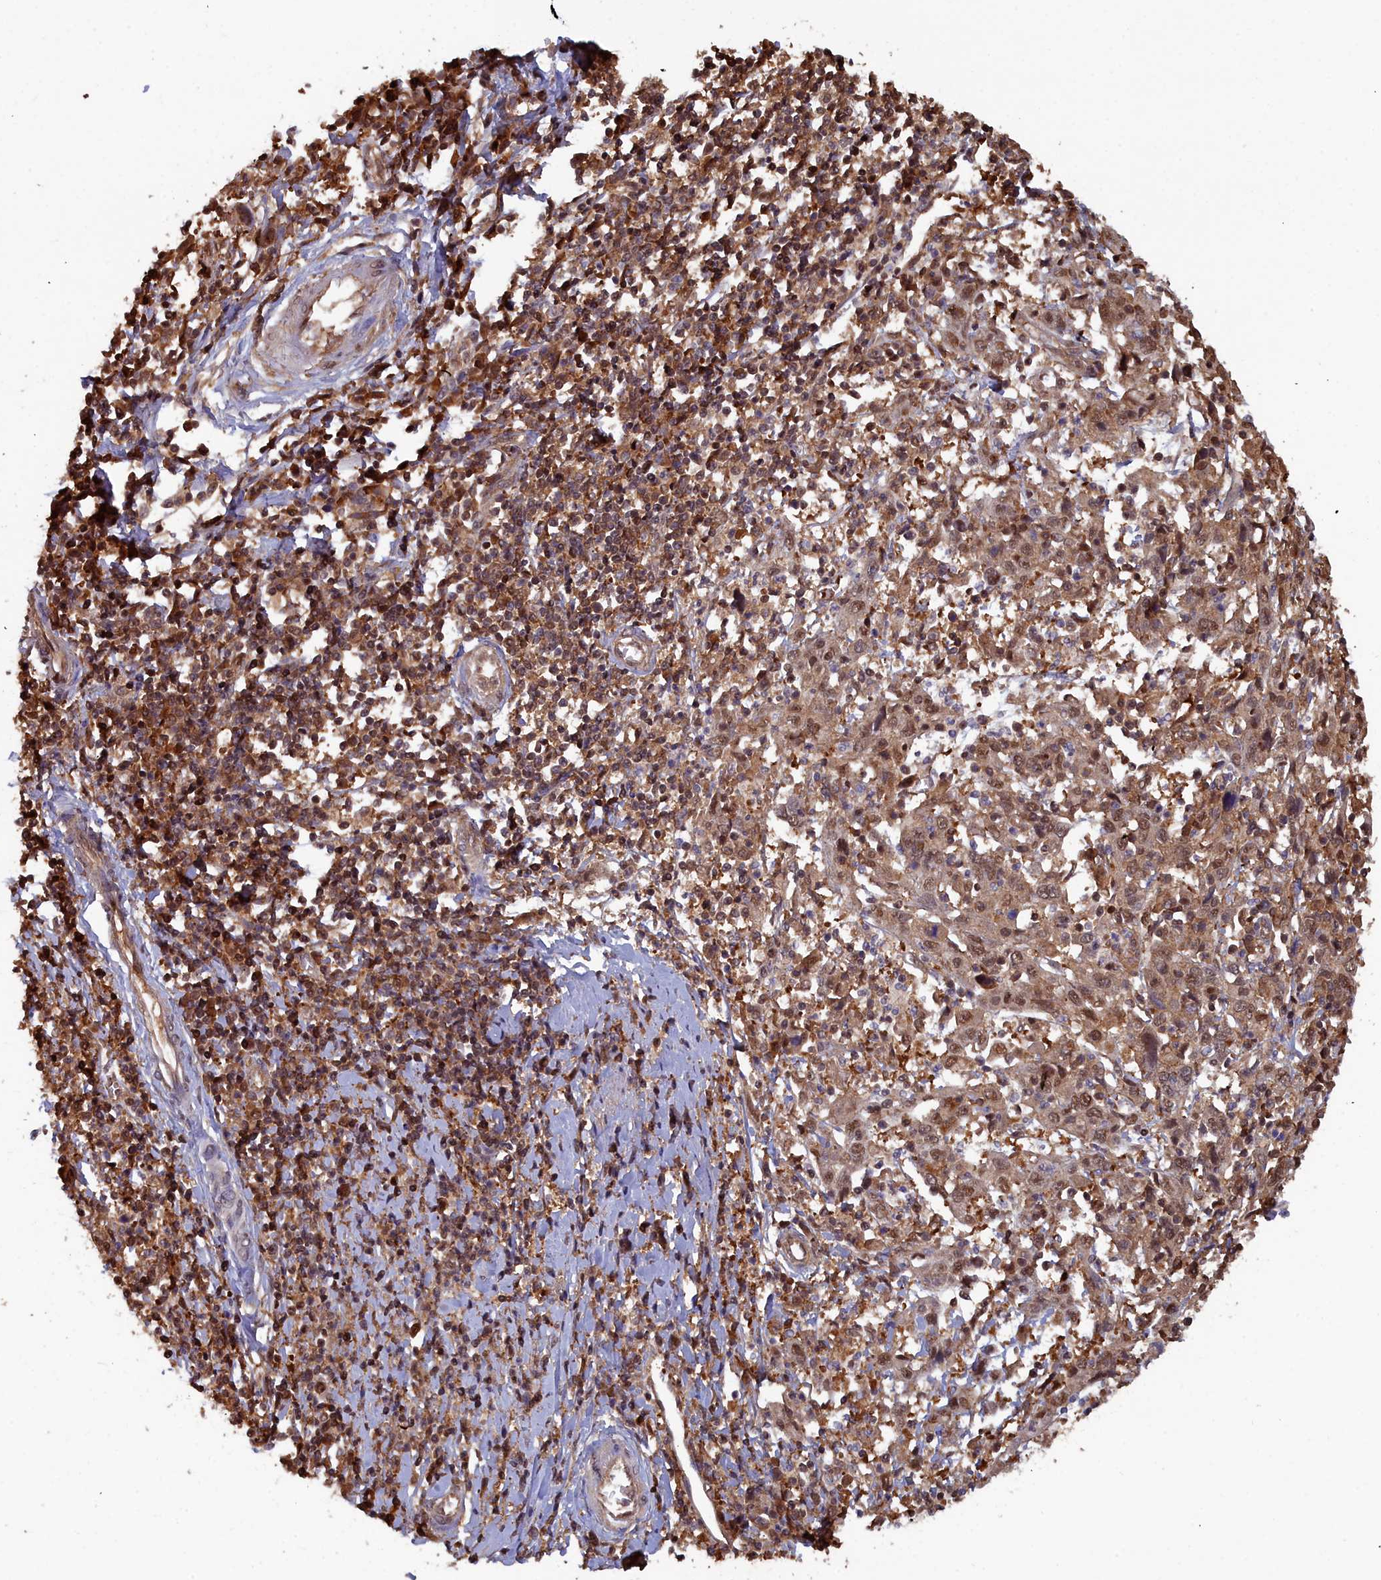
{"staining": {"intensity": "moderate", "quantity": ">75%", "location": "cytoplasmic/membranous,nuclear"}, "tissue": "cervical cancer", "cell_type": "Tumor cells", "image_type": "cancer", "snomed": [{"axis": "morphology", "description": "Squamous cell carcinoma, NOS"}, {"axis": "topography", "description": "Cervix"}], "caption": "This is a photomicrograph of immunohistochemistry staining of cervical squamous cell carcinoma, which shows moderate positivity in the cytoplasmic/membranous and nuclear of tumor cells.", "gene": "GFRA2", "patient": {"sex": "female", "age": 46}}